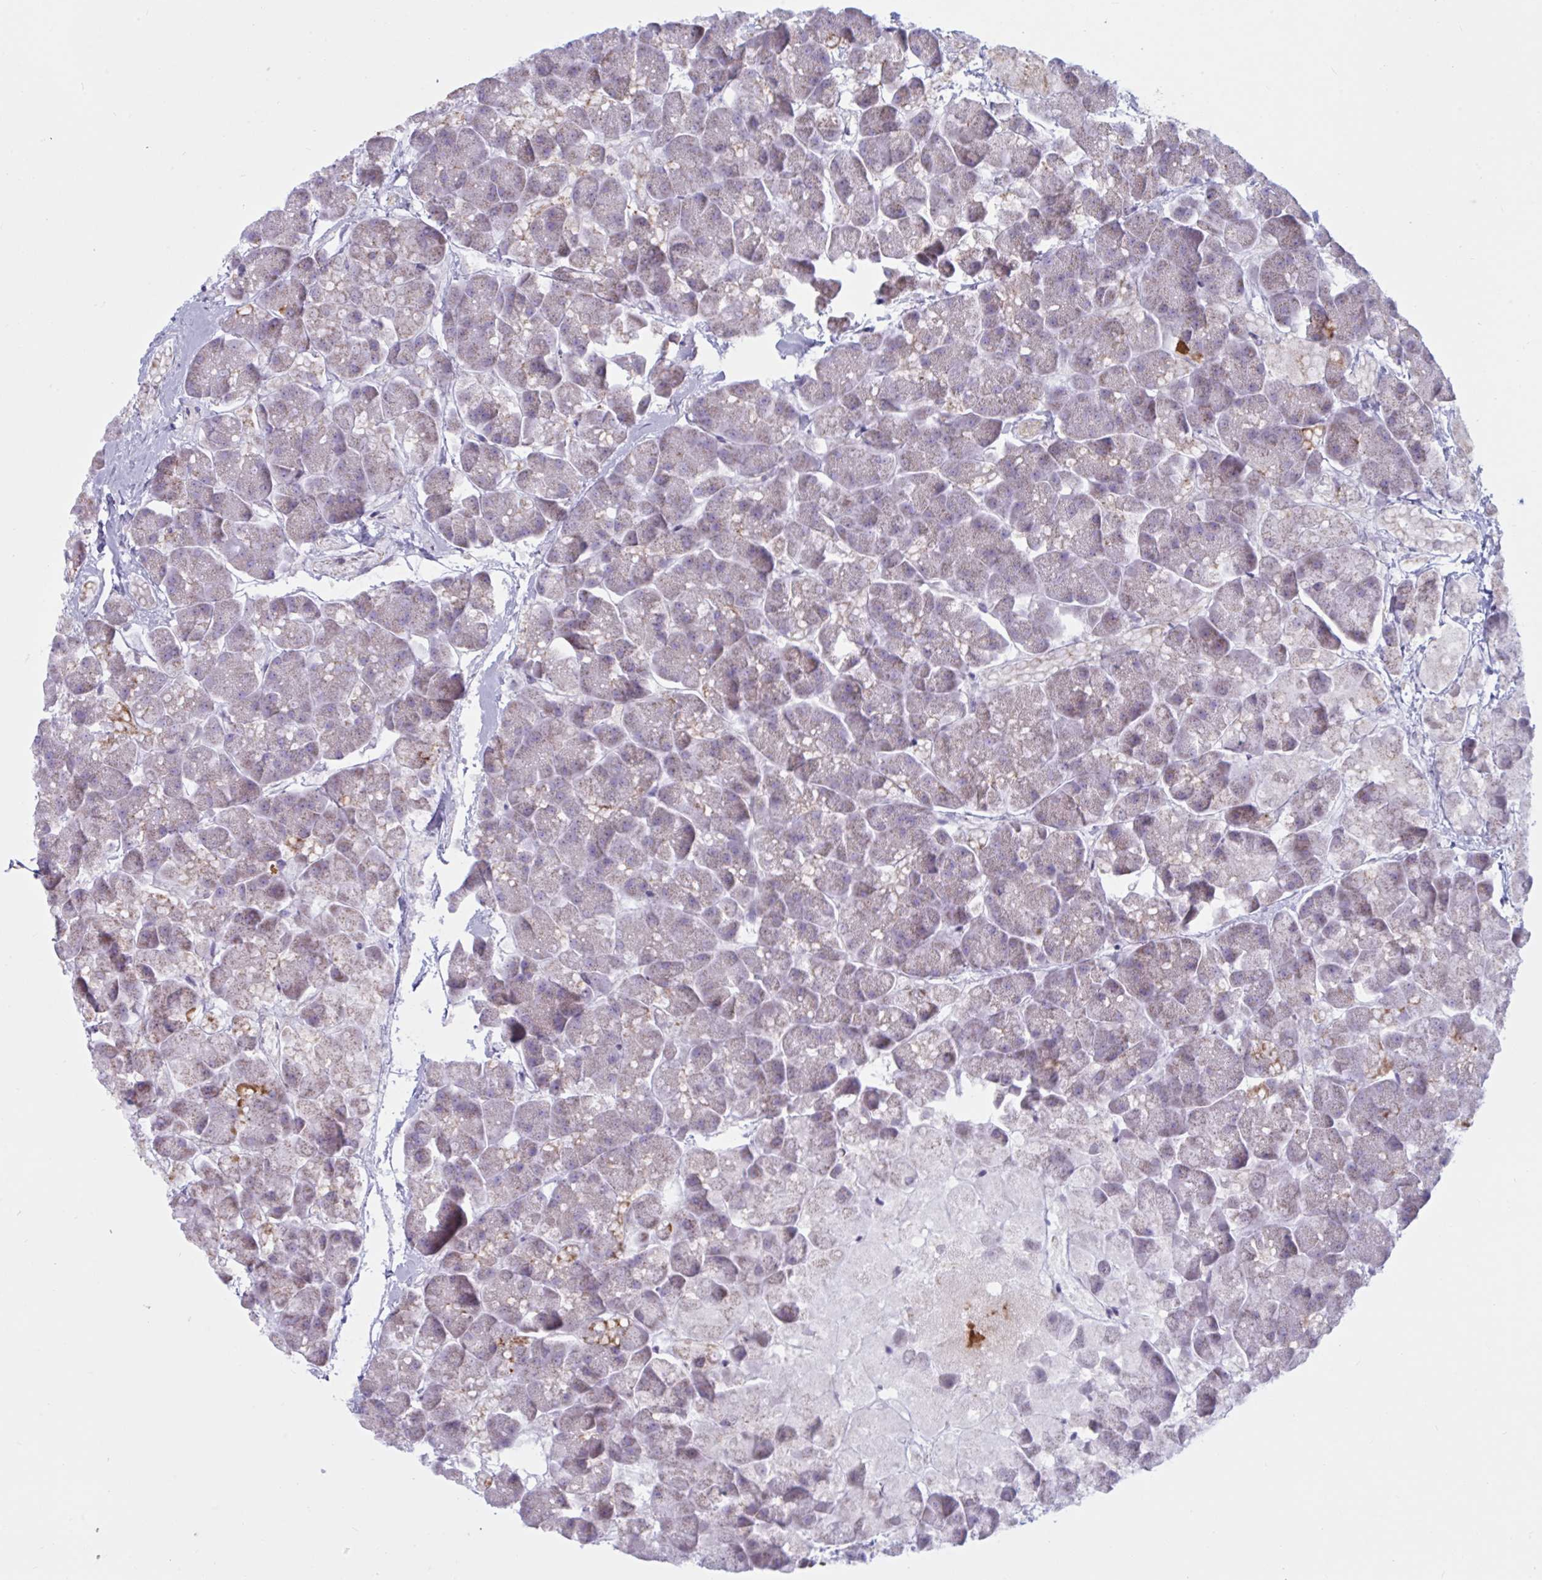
{"staining": {"intensity": "strong", "quantity": "<25%", "location": "cytoplasmic/membranous"}, "tissue": "pancreas", "cell_type": "Exocrine glandular cells", "image_type": "normal", "snomed": [{"axis": "morphology", "description": "Normal tissue, NOS"}, {"axis": "topography", "description": "Pancreas"}, {"axis": "topography", "description": "Peripheral nerve tissue"}], "caption": "Exocrine glandular cells exhibit medium levels of strong cytoplasmic/membranous positivity in about <25% of cells in benign human pancreas.", "gene": "ATG9A", "patient": {"sex": "male", "age": 54}}